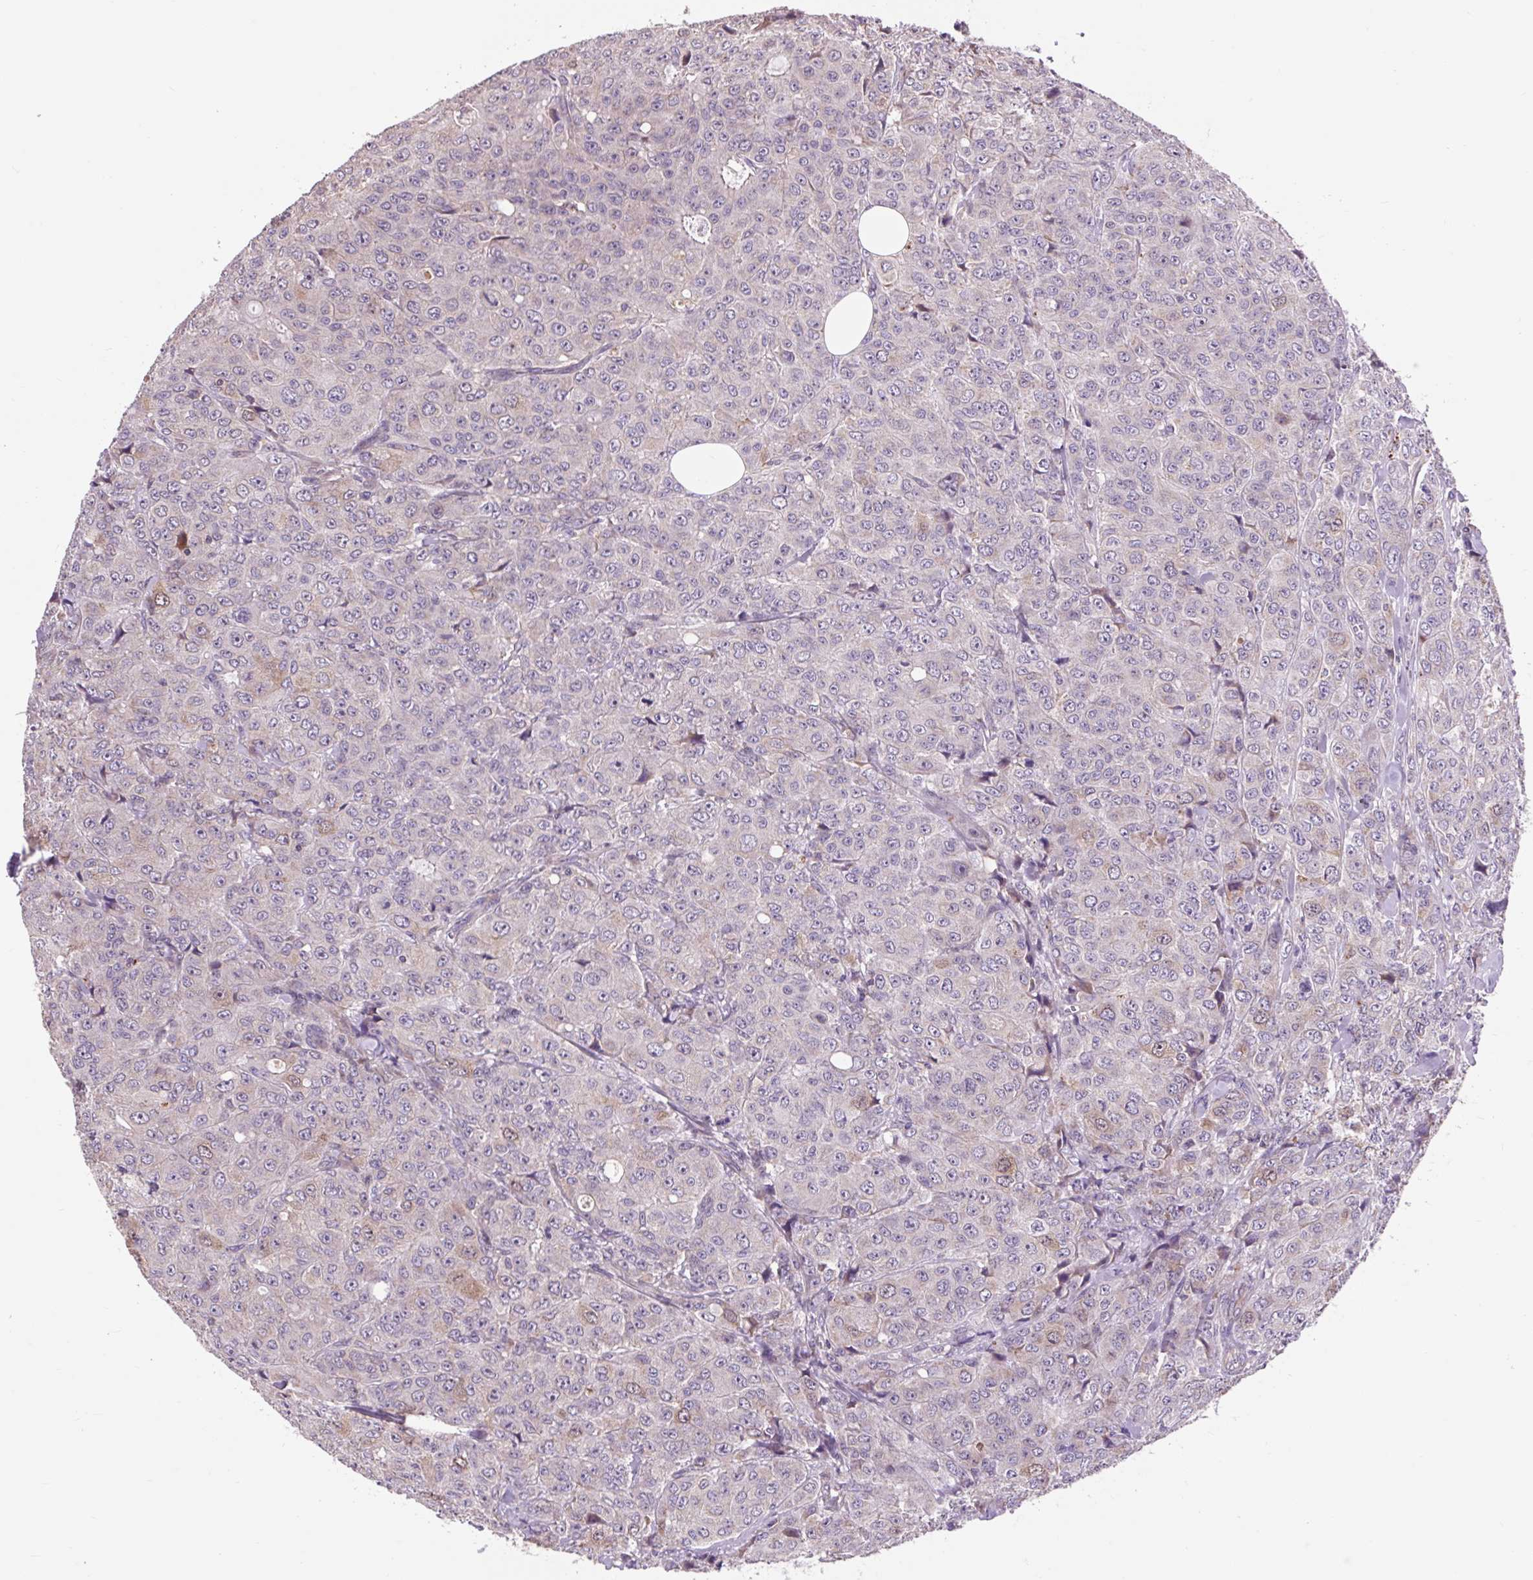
{"staining": {"intensity": "moderate", "quantity": "<25%", "location": "cytoplasmic/membranous"}, "tissue": "breast cancer", "cell_type": "Tumor cells", "image_type": "cancer", "snomed": [{"axis": "morphology", "description": "Duct carcinoma"}, {"axis": "topography", "description": "Breast"}], "caption": "IHC histopathology image of human breast invasive ductal carcinoma stained for a protein (brown), which exhibits low levels of moderate cytoplasmic/membranous expression in approximately <25% of tumor cells.", "gene": "PRIMPOL", "patient": {"sex": "female", "age": 43}}